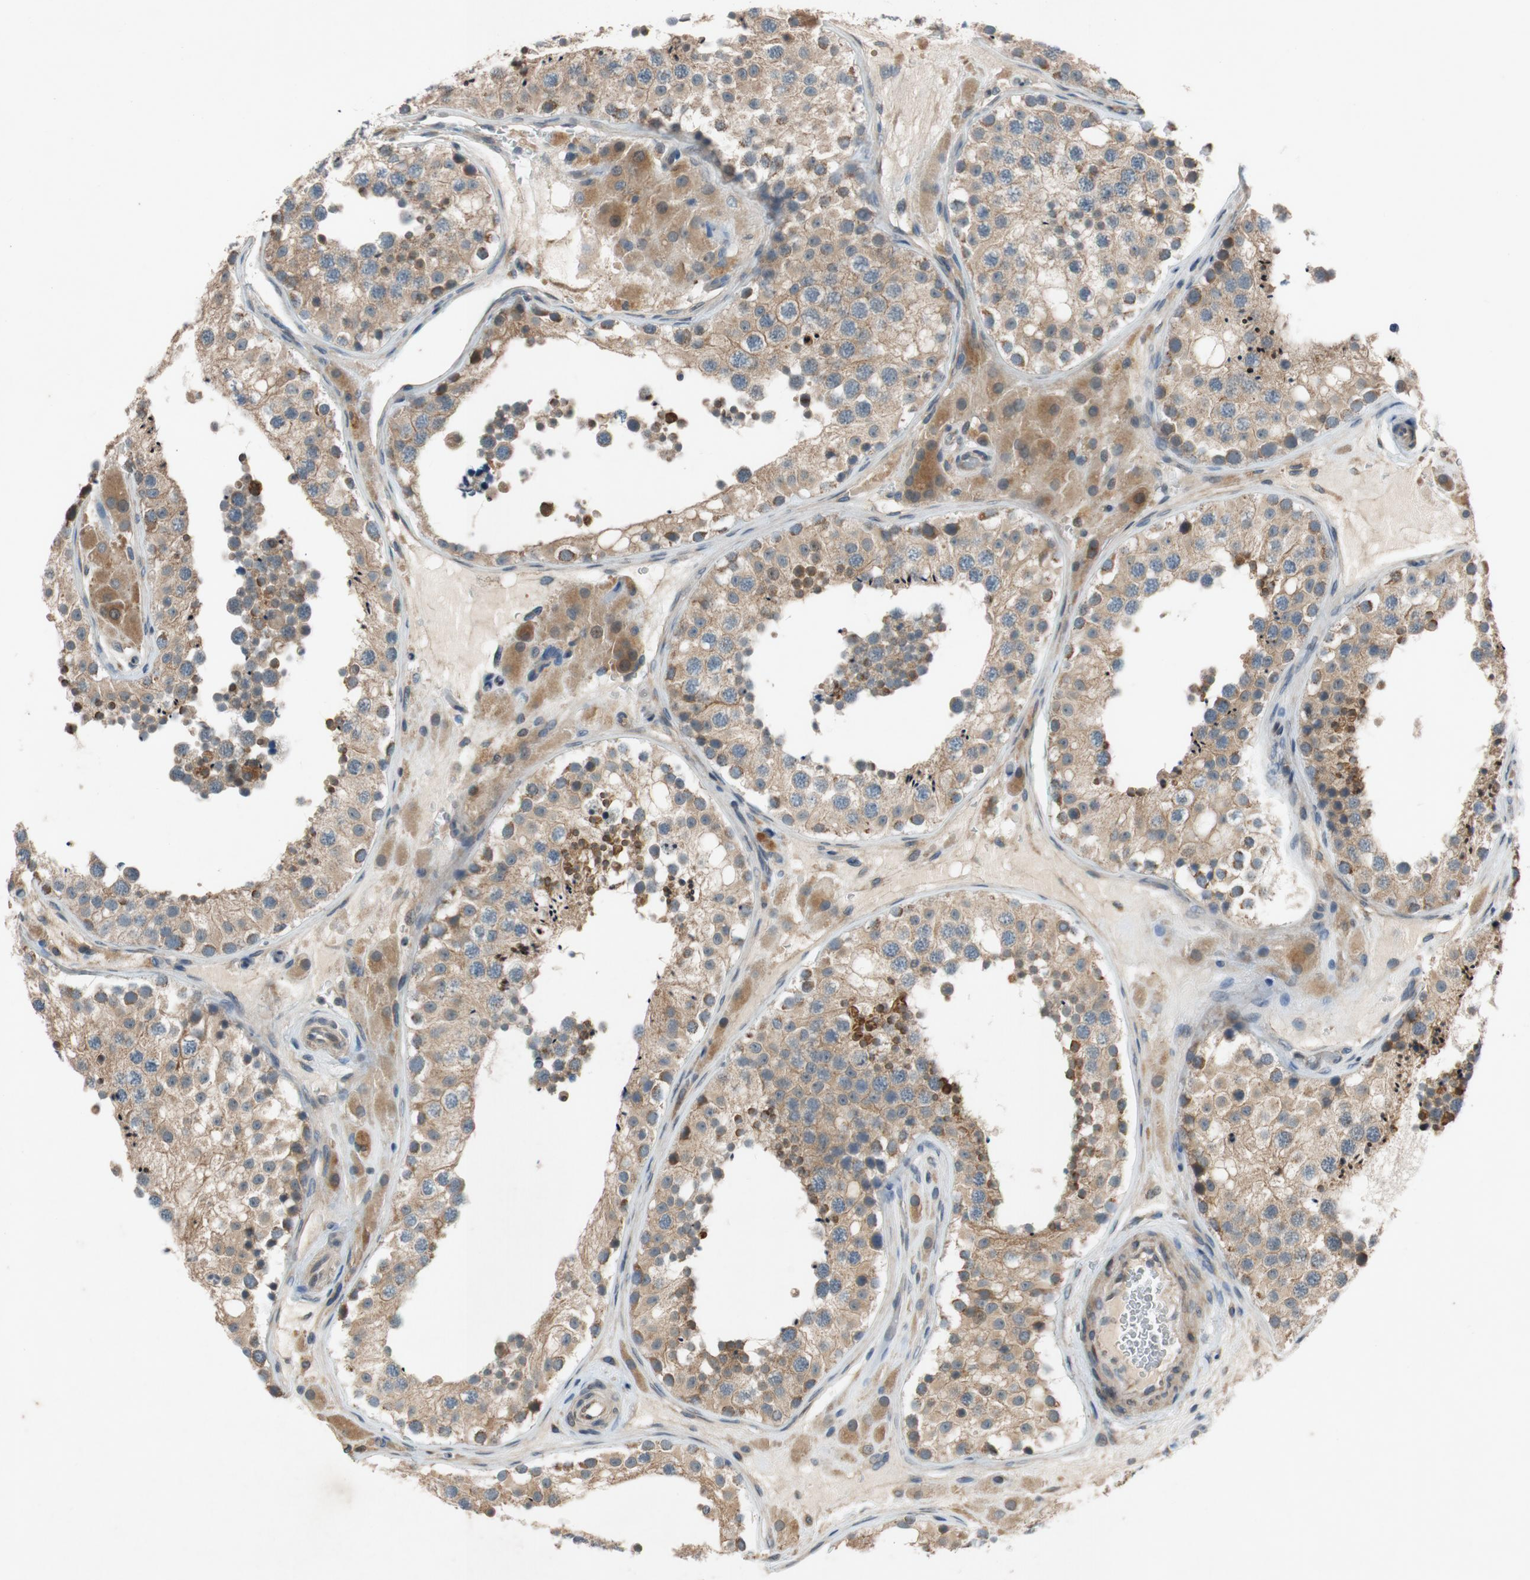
{"staining": {"intensity": "weak", "quantity": ">75%", "location": "cytoplasmic/membranous"}, "tissue": "testis", "cell_type": "Cells in seminiferous ducts", "image_type": "normal", "snomed": [{"axis": "morphology", "description": "Normal tissue, NOS"}, {"axis": "topography", "description": "Testis"}], "caption": "Immunohistochemistry micrograph of unremarkable testis stained for a protein (brown), which demonstrates low levels of weak cytoplasmic/membranous expression in approximately >75% of cells in seminiferous ducts.", "gene": "ATP2C1", "patient": {"sex": "male", "age": 26}}